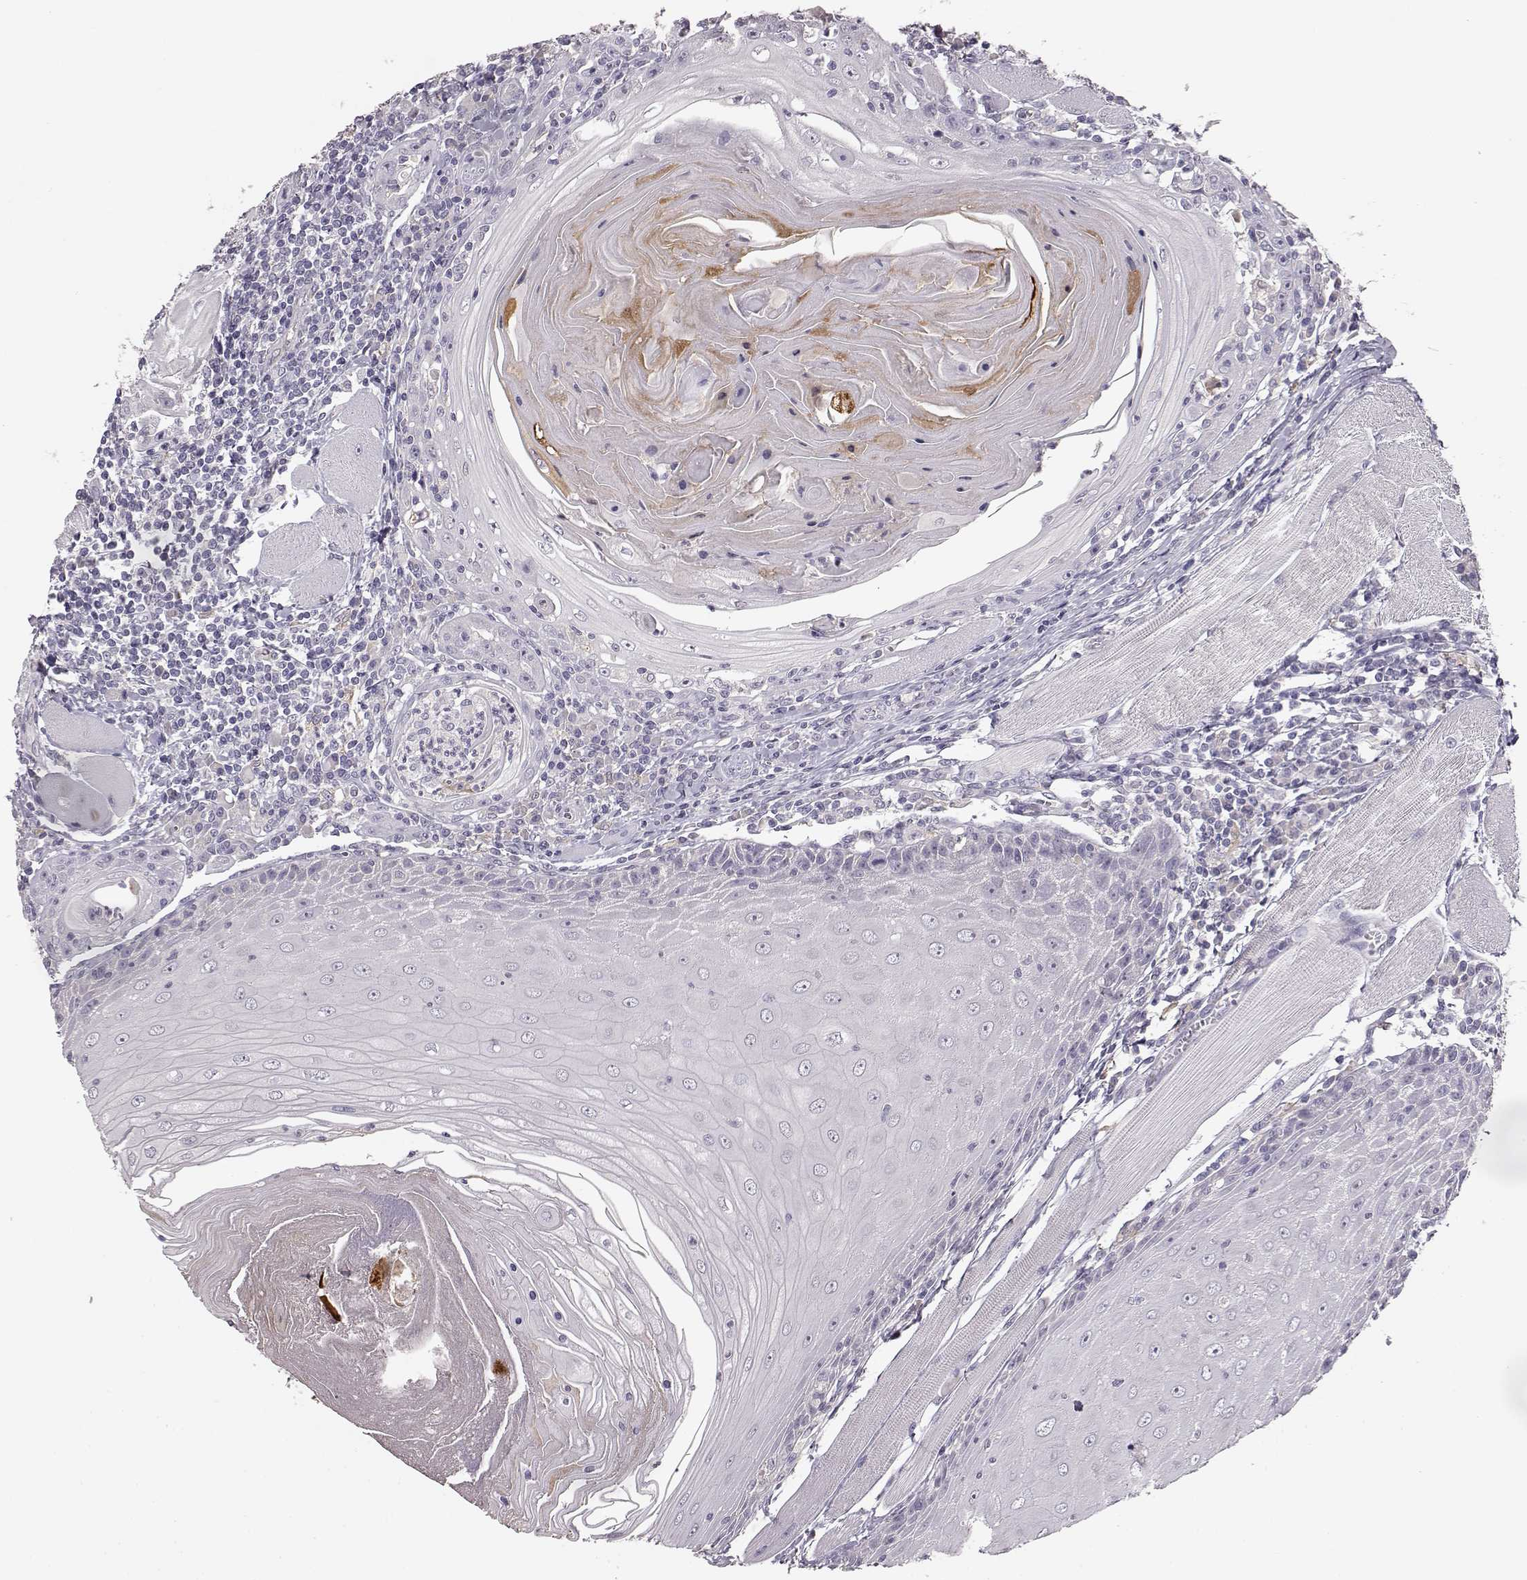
{"staining": {"intensity": "negative", "quantity": "none", "location": "none"}, "tissue": "head and neck cancer", "cell_type": "Tumor cells", "image_type": "cancer", "snomed": [{"axis": "morphology", "description": "Normal tissue, NOS"}, {"axis": "morphology", "description": "Squamous cell carcinoma, NOS"}, {"axis": "topography", "description": "Oral tissue"}, {"axis": "topography", "description": "Head-Neck"}], "caption": "DAB (3,3'-diaminobenzidine) immunohistochemical staining of human head and neck squamous cell carcinoma displays no significant positivity in tumor cells.", "gene": "GHR", "patient": {"sex": "male", "age": 52}}